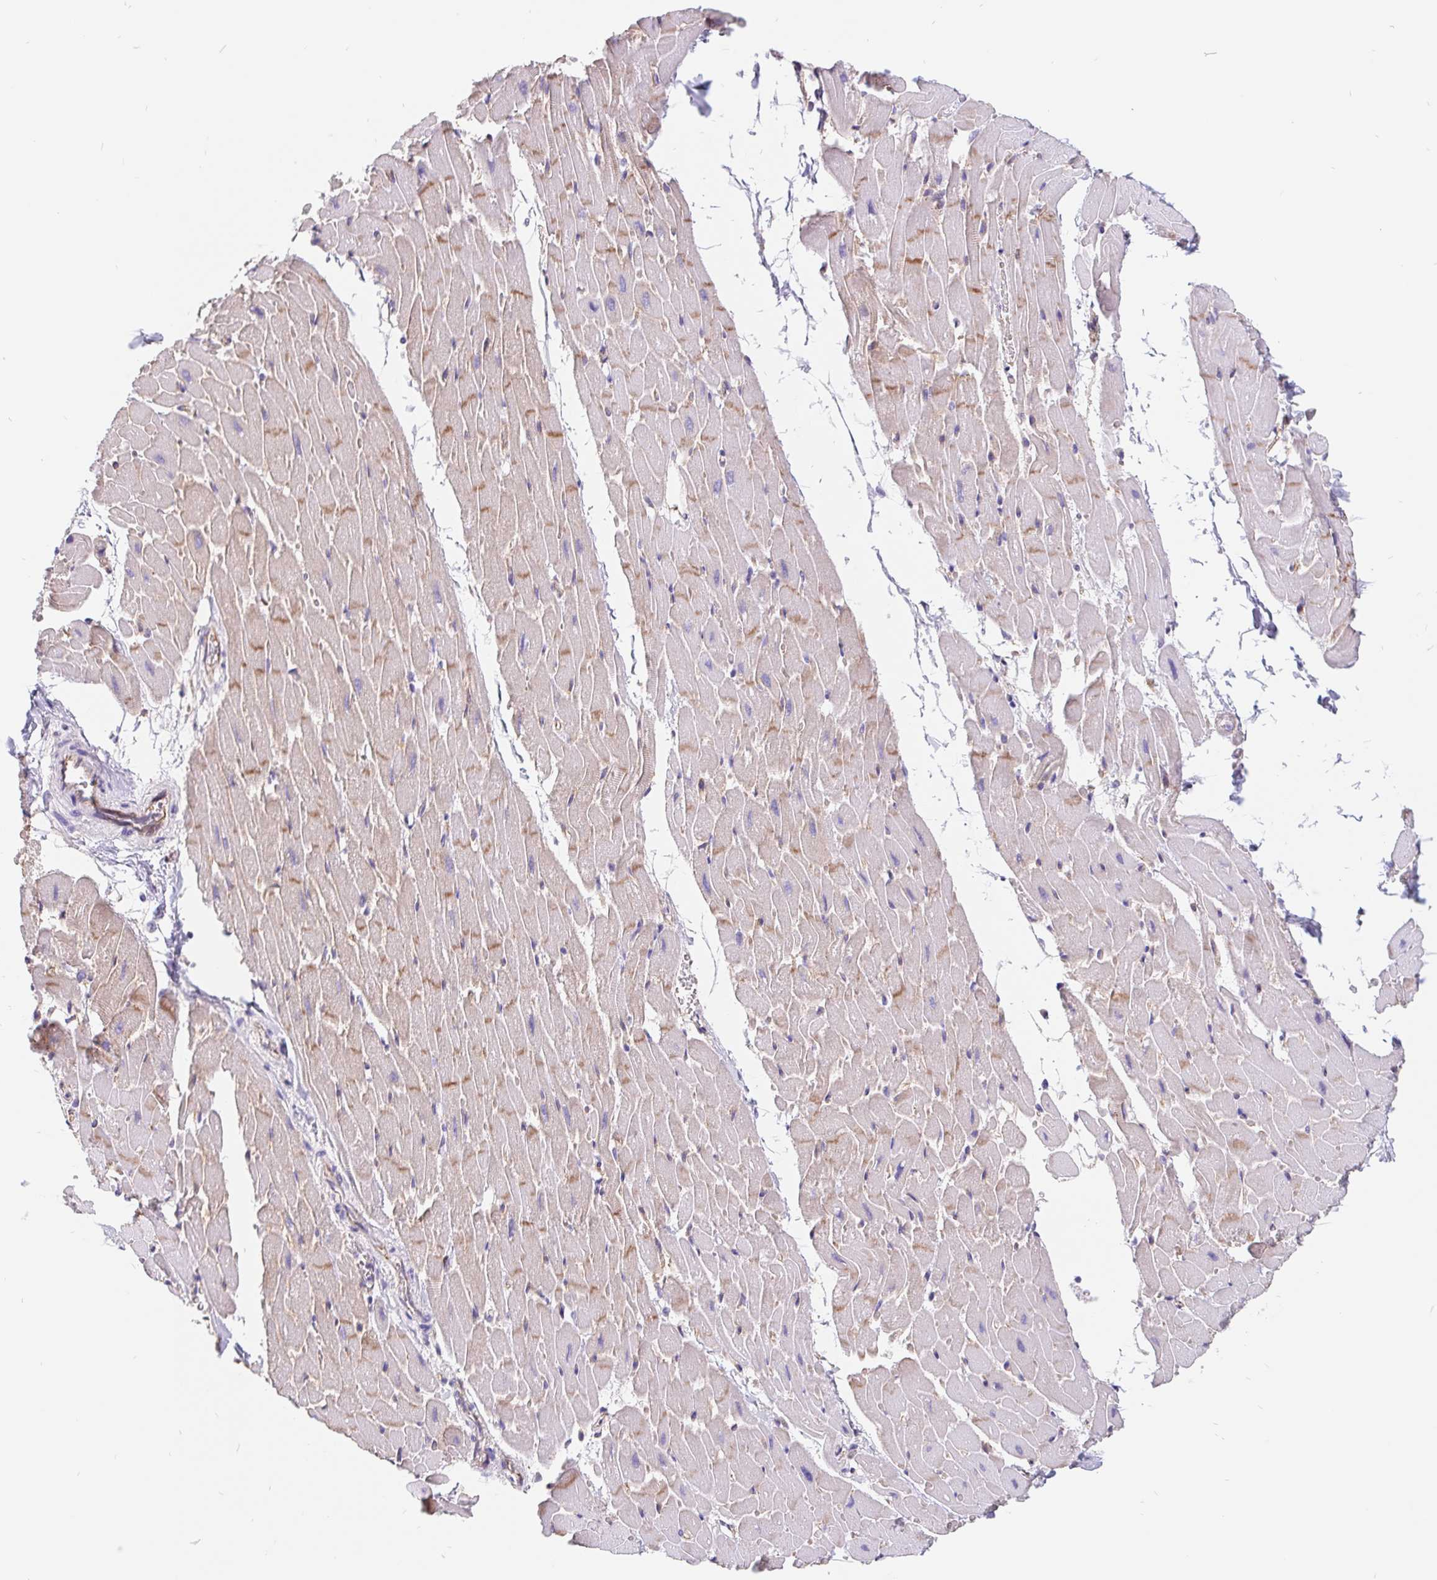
{"staining": {"intensity": "moderate", "quantity": "25%-75%", "location": "cytoplasmic/membranous"}, "tissue": "heart muscle", "cell_type": "Cardiomyocytes", "image_type": "normal", "snomed": [{"axis": "morphology", "description": "Normal tissue, NOS"}, {"axis": "topography", "description": "Heart"}], "caption": "Immunohistochemical staining of unremarkable heart muscle demonstrates 25%-75% levels of moderate cytoplasmic/membranous protein staining in approximately 25%-75% of cardiomyocytes.", "gene": "LIMCH1", "patient": {"sex": "male", "age": 37}}